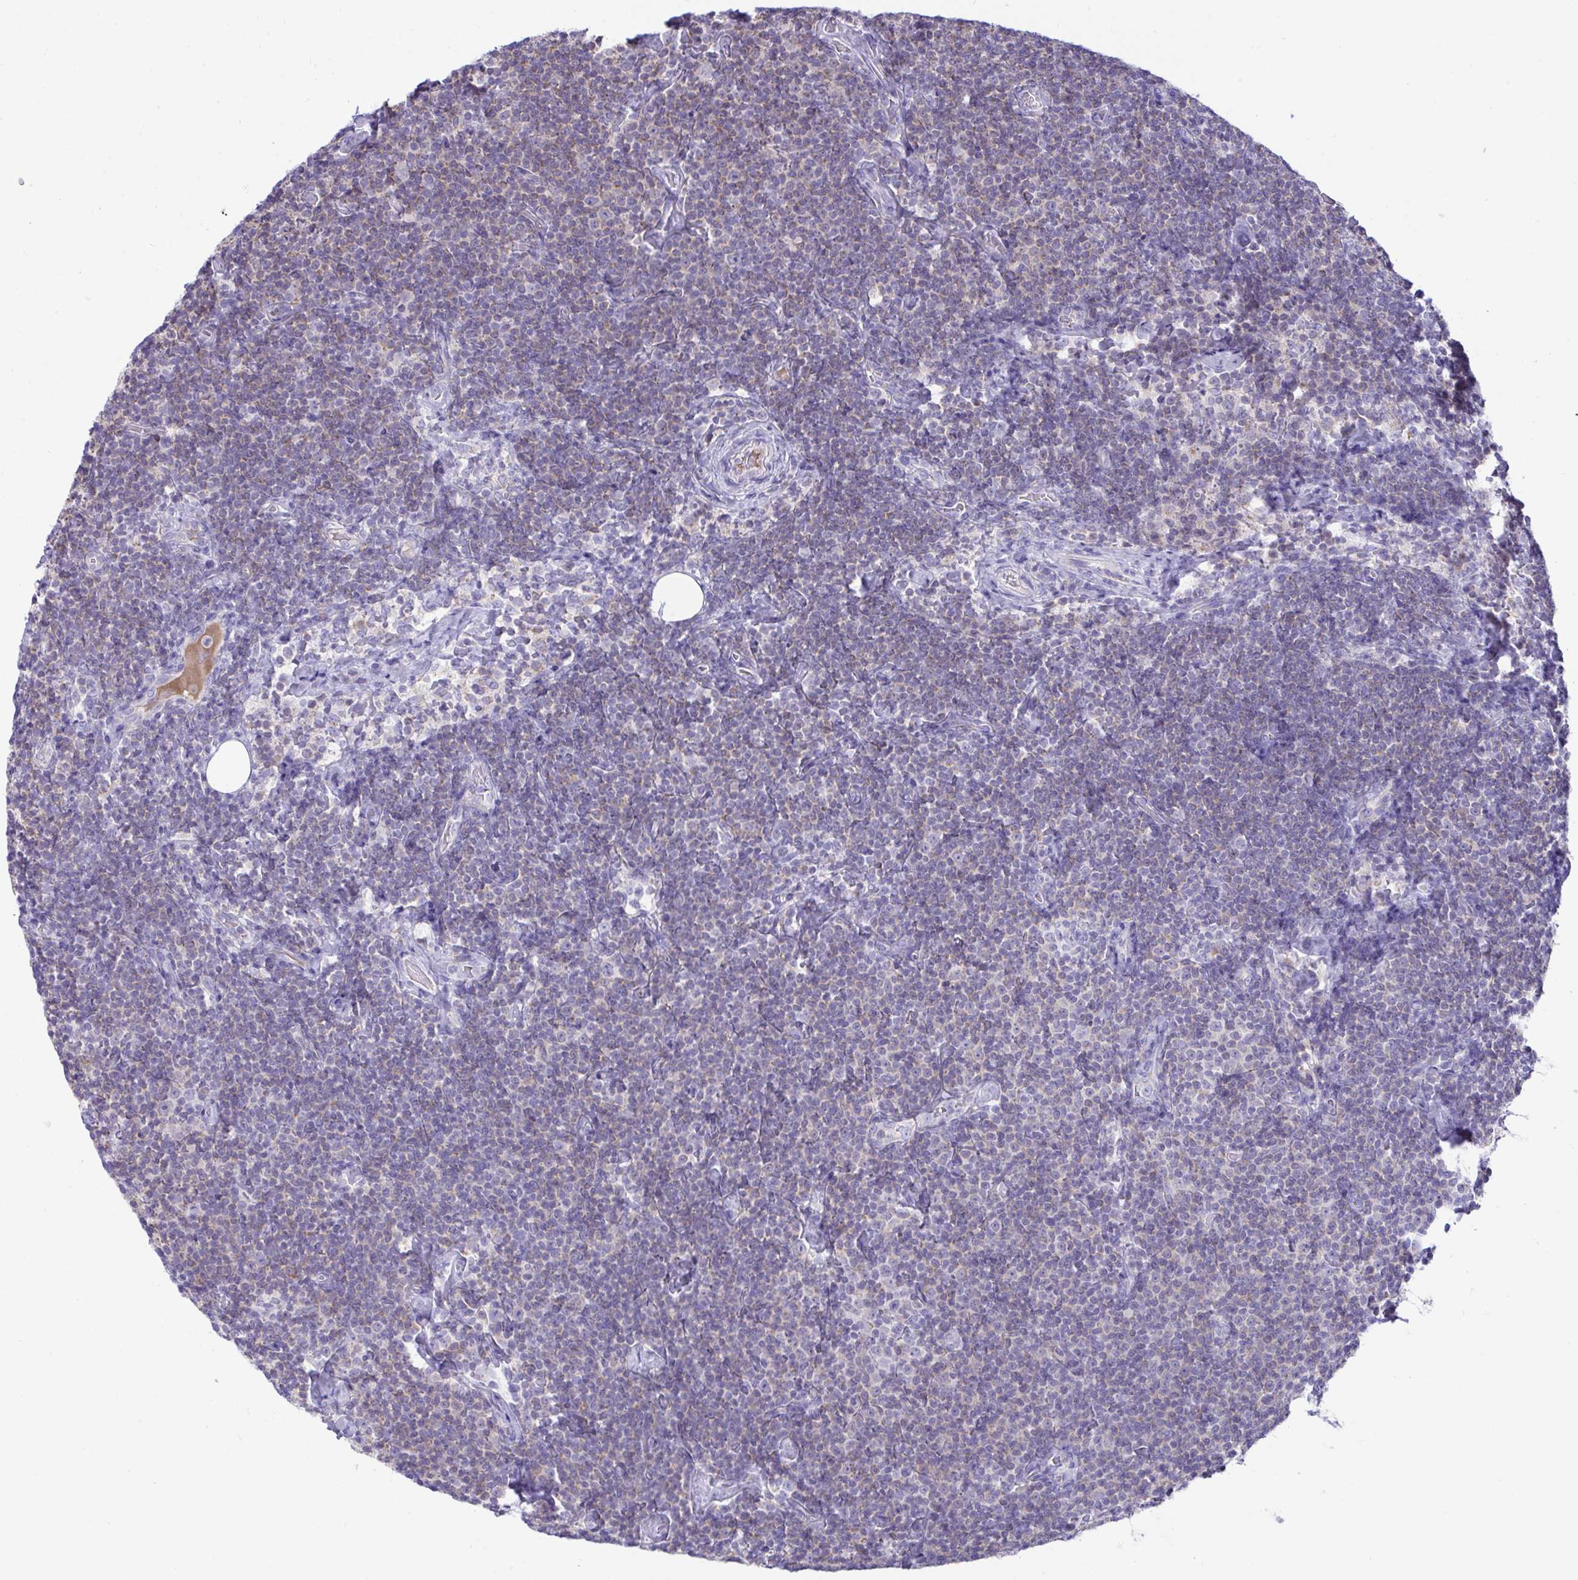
{"staining": {"intensity": "negative", "quantity": "none", "location": "none"}, "tissue": "lymphoma", "cell_type": "Tumor cells", "image_type": "cancer", "snomed": [{"axis": "morphology", "description": "Malignant lymphoma, non-Hodgkin's type, Low grade"}, {"axis": "topography", "description": "Lymph node"}], "caption": "This is an IHC image of human lymphoma. There is no staining in tumor cells.", "gene": "PLA2G12B", "patient": {"sex": "male", "age": 81}}